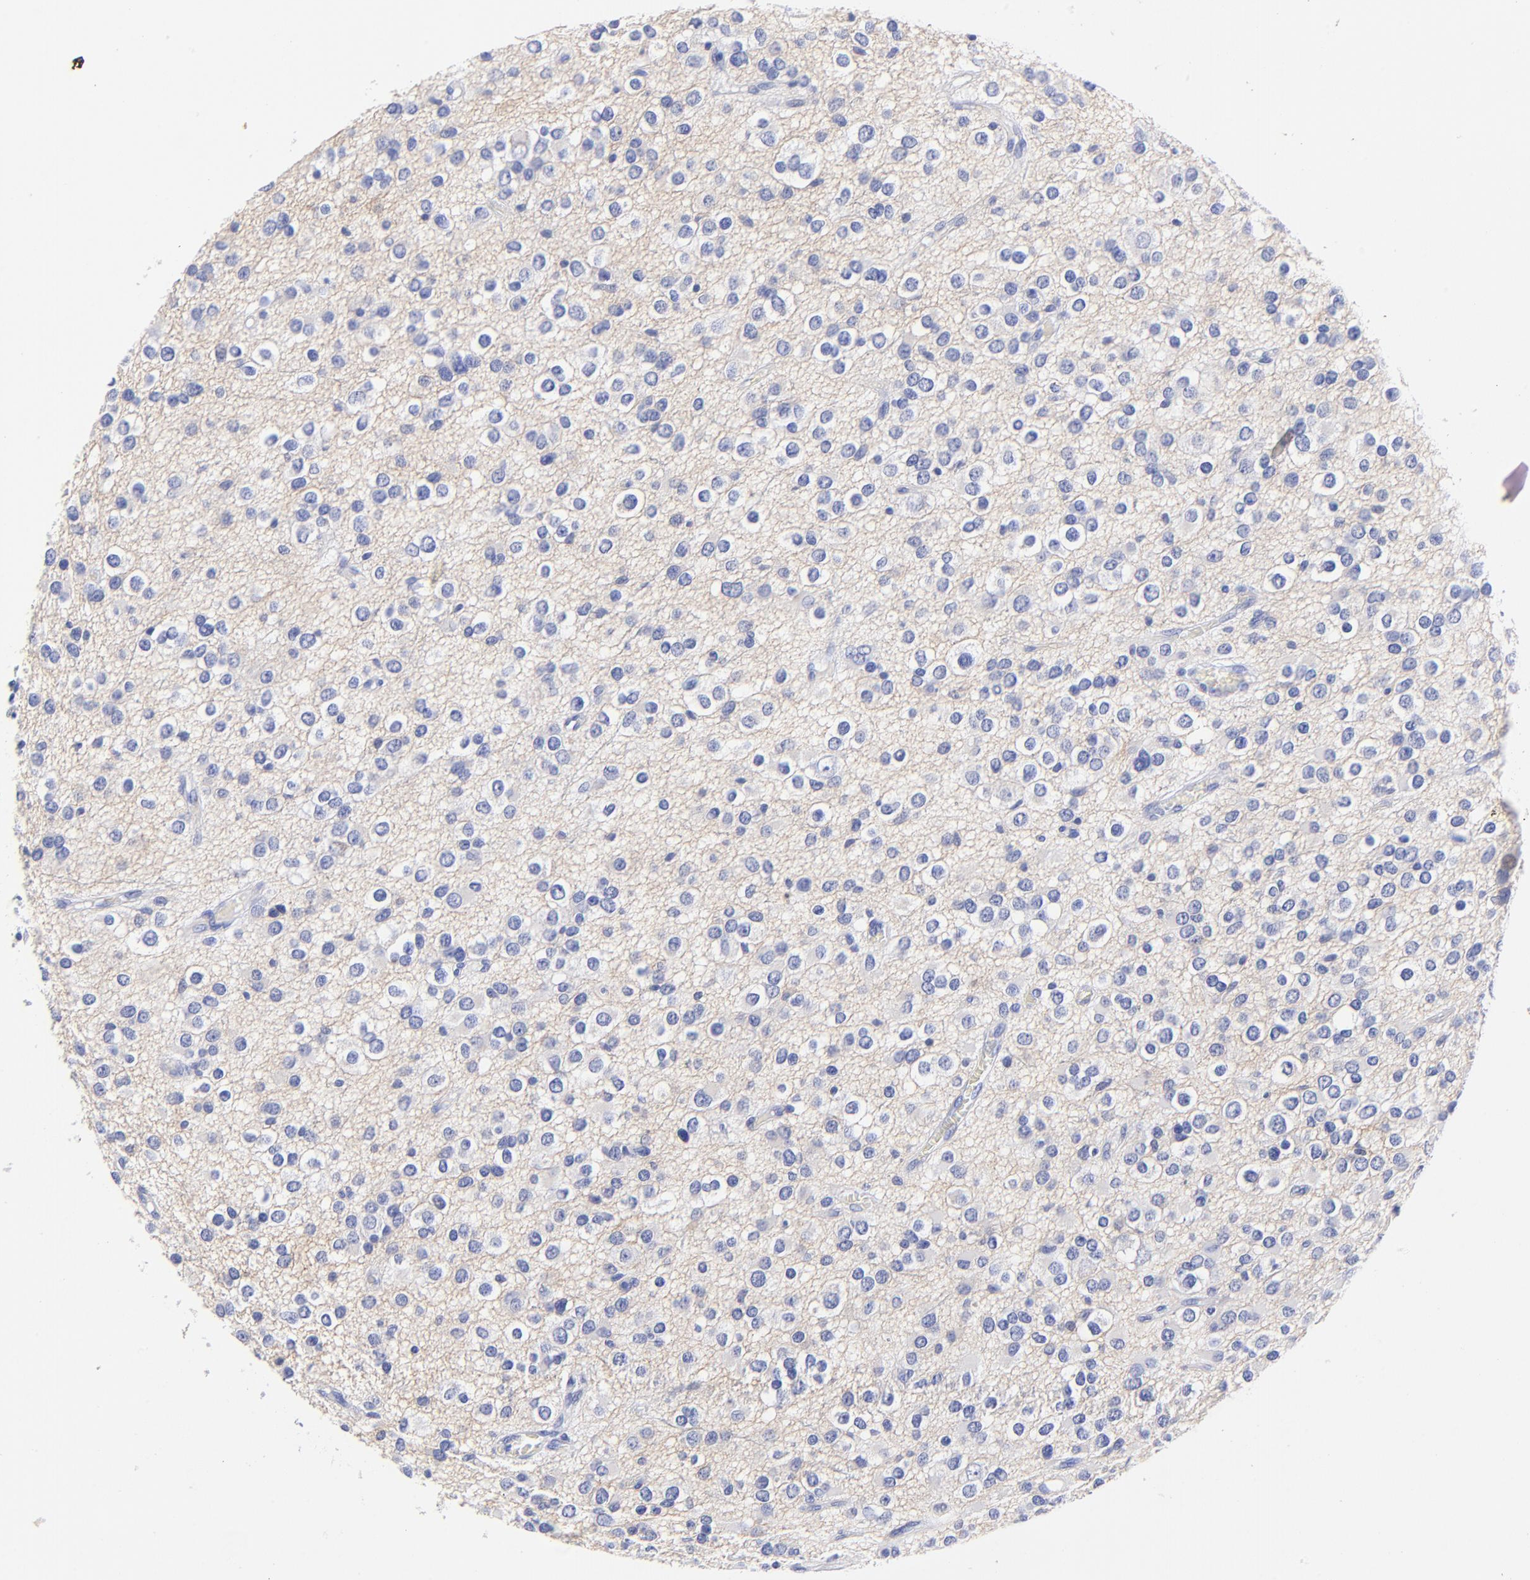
{"staining": {"intensity": "negative", "quantity": "none", "location": "none"}, "tissue": "glioma", "cell_type": "Tumor cells", "image_type": "cancer", "snomed": [{"axis": "morphology", "description": "Glioma, malignant, Low grade"}, {"axis": "topography", "description": "Brain"}], "caption": "The histopathology image shows no significant expression in tumor cells of low-grade glioma (malignant).", "gene": "HORMAD2", "patient": {"sex": "male", "age": 42}}